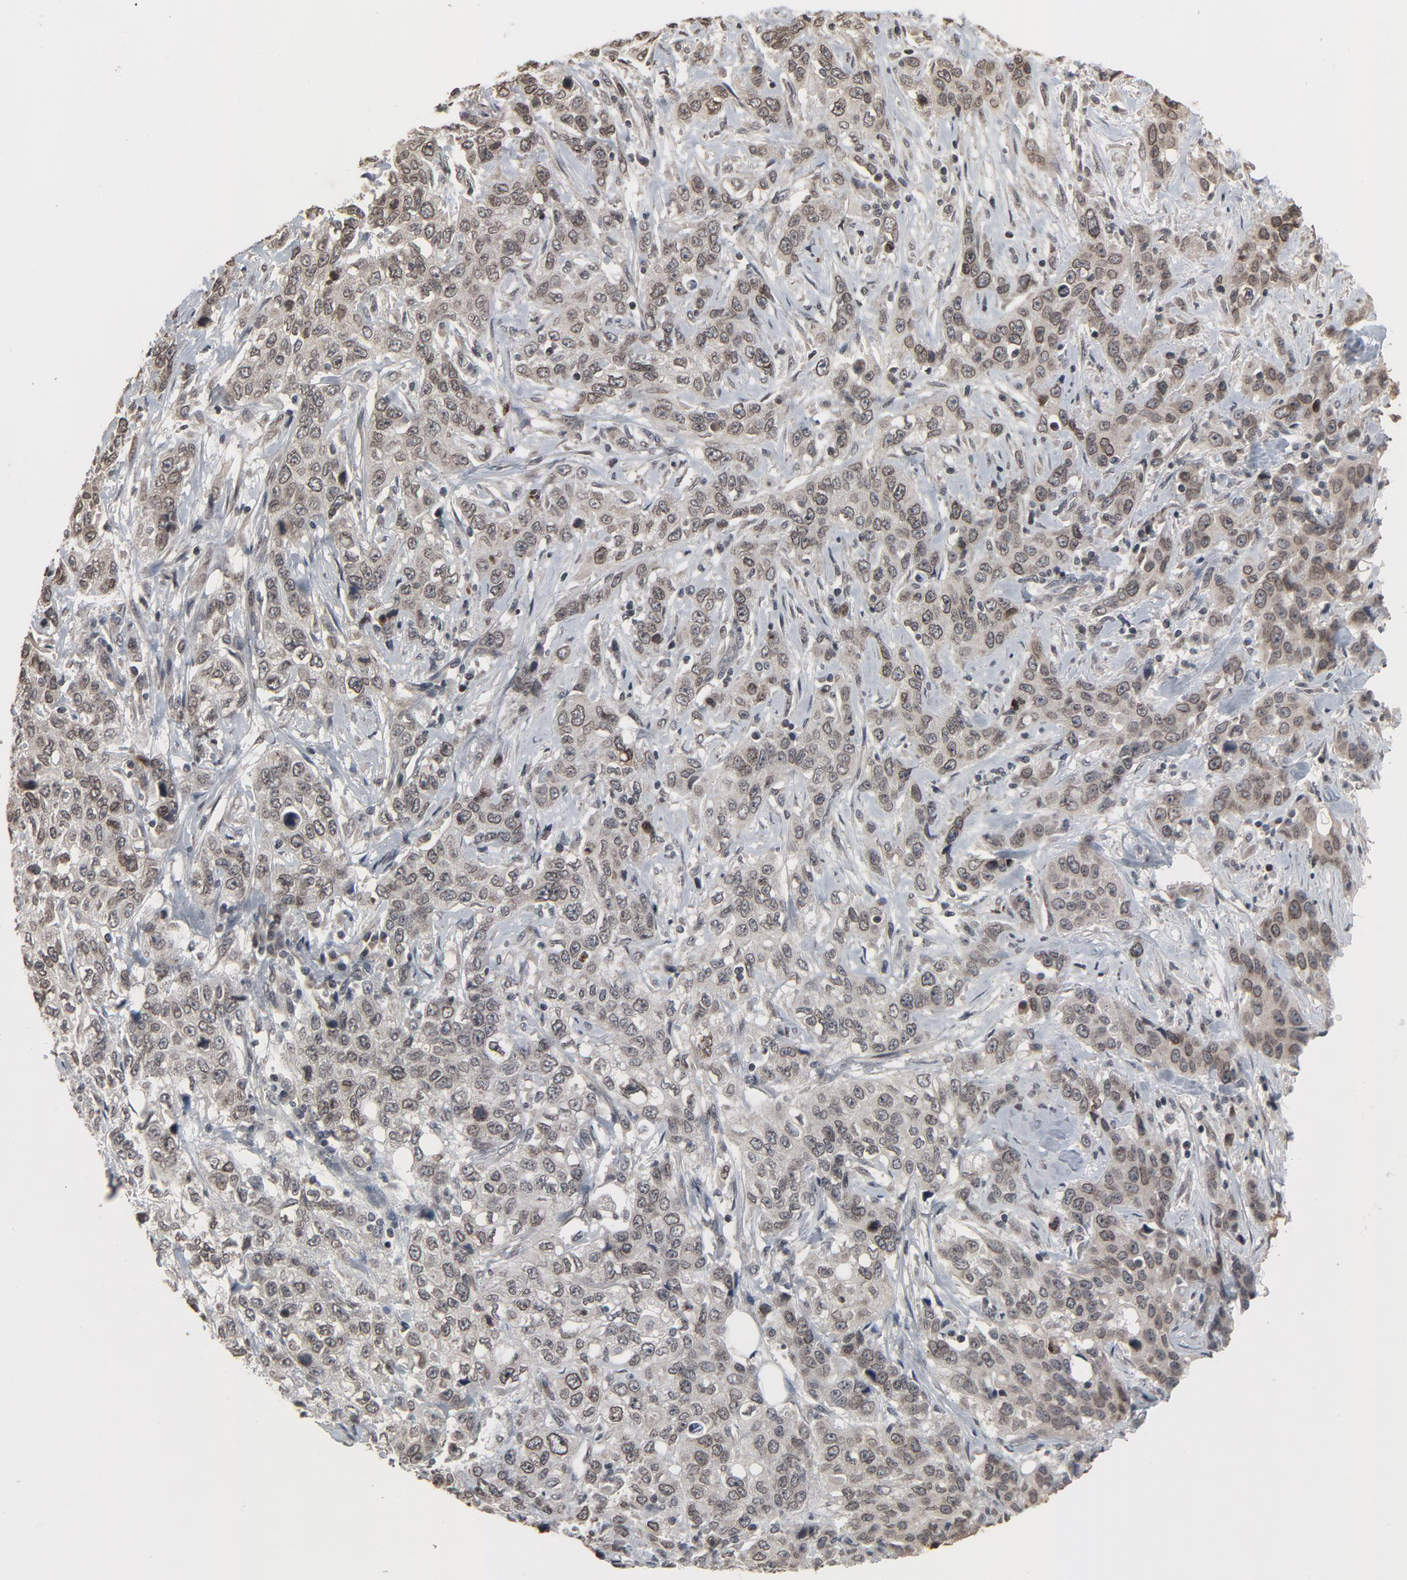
{"staining": {"intensity": "weak", "quantity": "25%-75%", "location": "cytoplasmic/membranous,nuclear"}, "tissue": "stomach cancer", "cell_type": "Tumor cells", "image_type": "cancer", "snomed": [{"axis": "morphology", "description": "Adenocarcinoma, NOS"}, {"axis": "topography", "description": "Stomach"}], "caption": "Immunohistochemical staining of stomach adenocarcinoma exhibits weak cytoplasmic/membranous and nuclear protein positivity in approximately 25%-75% of tumor cells.", "gene": "POM121", "patient": {"sex": "male", "age": 48}}